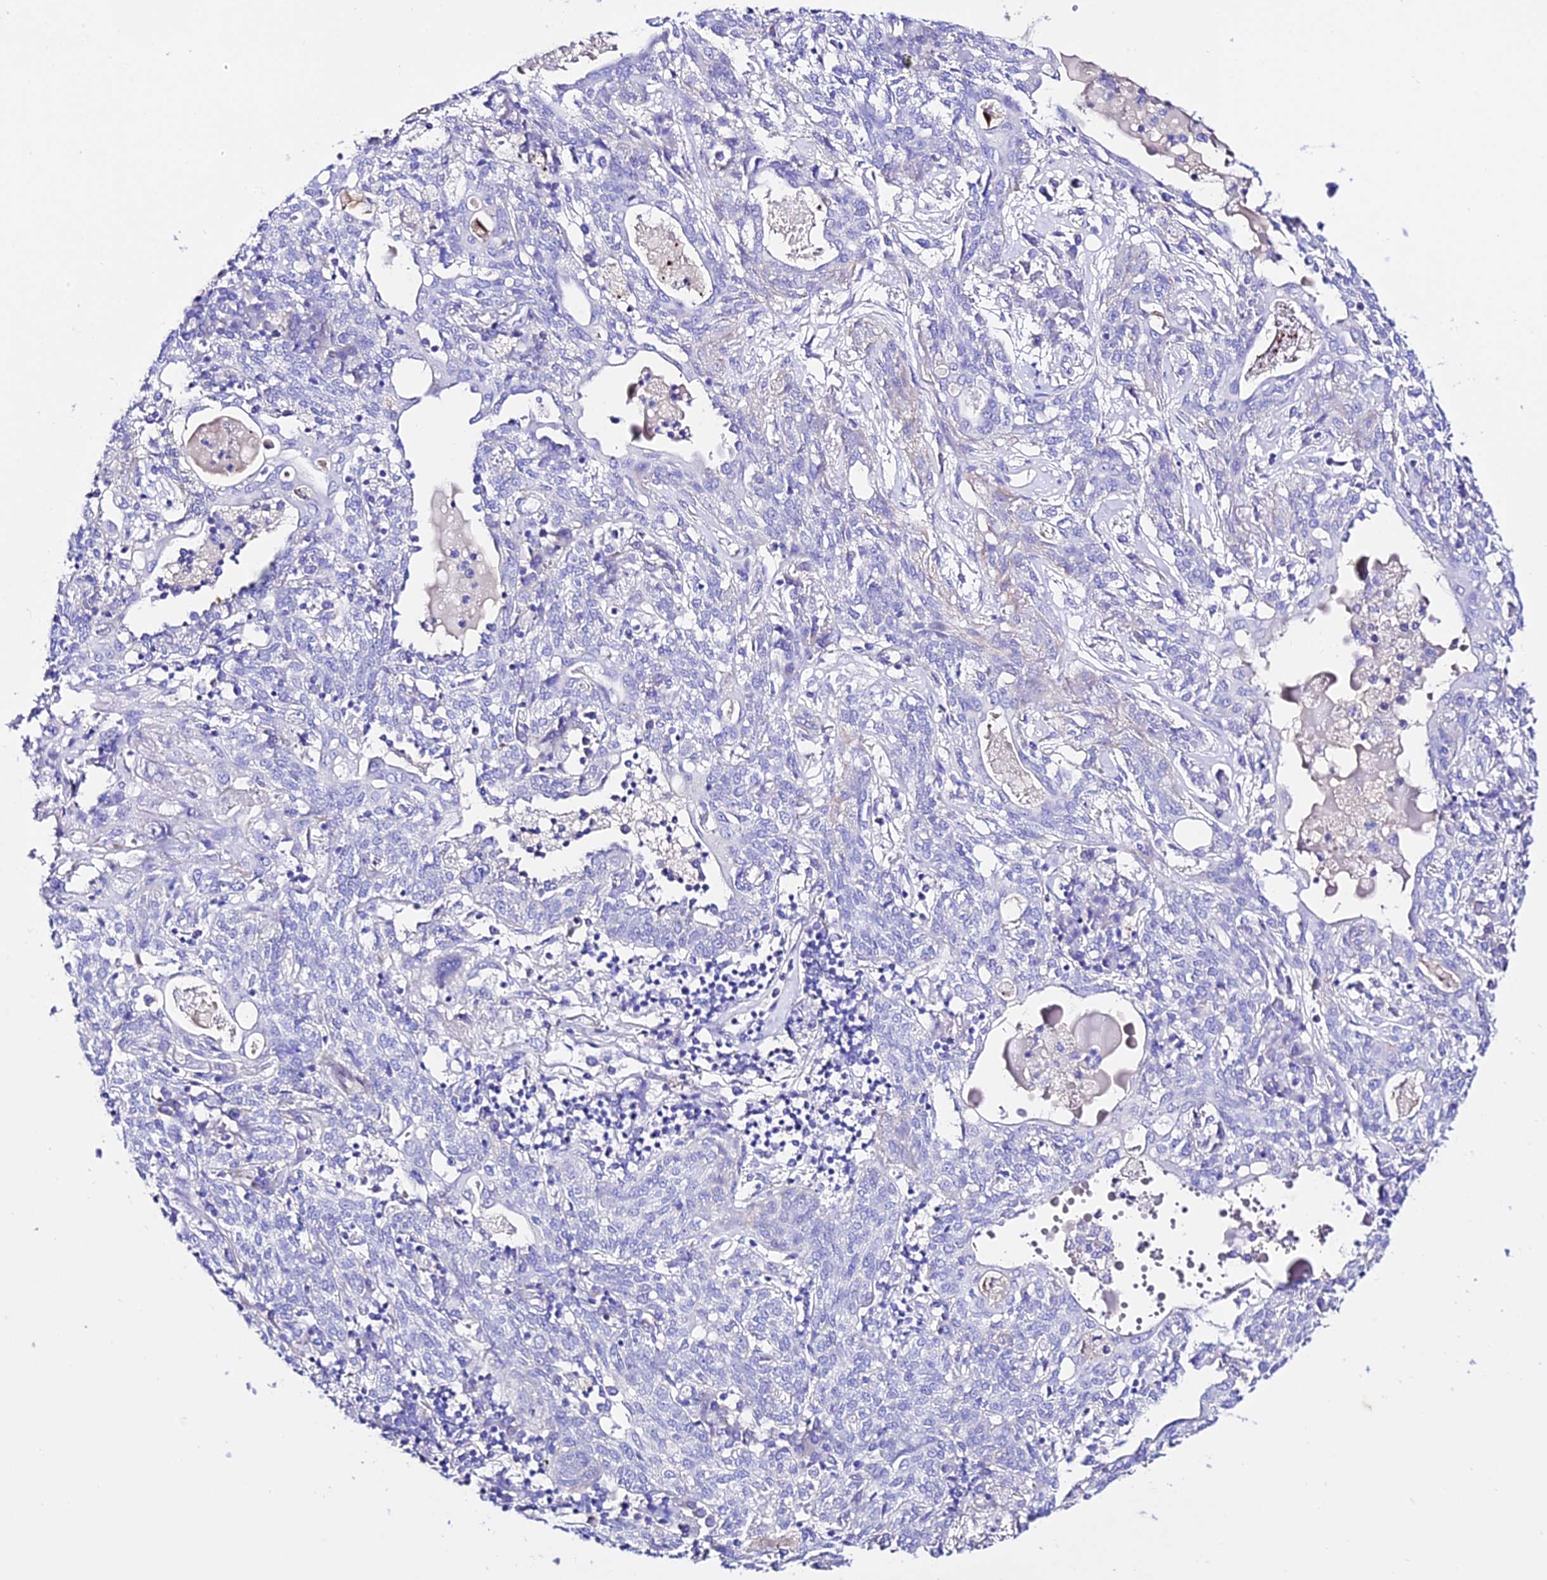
{"staining": {"intensity": "negative", "quantity": "none", "location": "none"}, "tissue": "lung cancer", "cell_type": "Tumor cells", "image_type": "cancer", "snomed": [{"axis": "morphology", "description": "Squamous cell carcinoma, NOS"}, {"axis": "topography", "description": "Lung"}], "caption": "This is a micrograph of IHC staining of lung cancer, which shows no staining in tumor cells.", "gene": "TMEM117", "patient": {"sex": "female", "age": 70}}